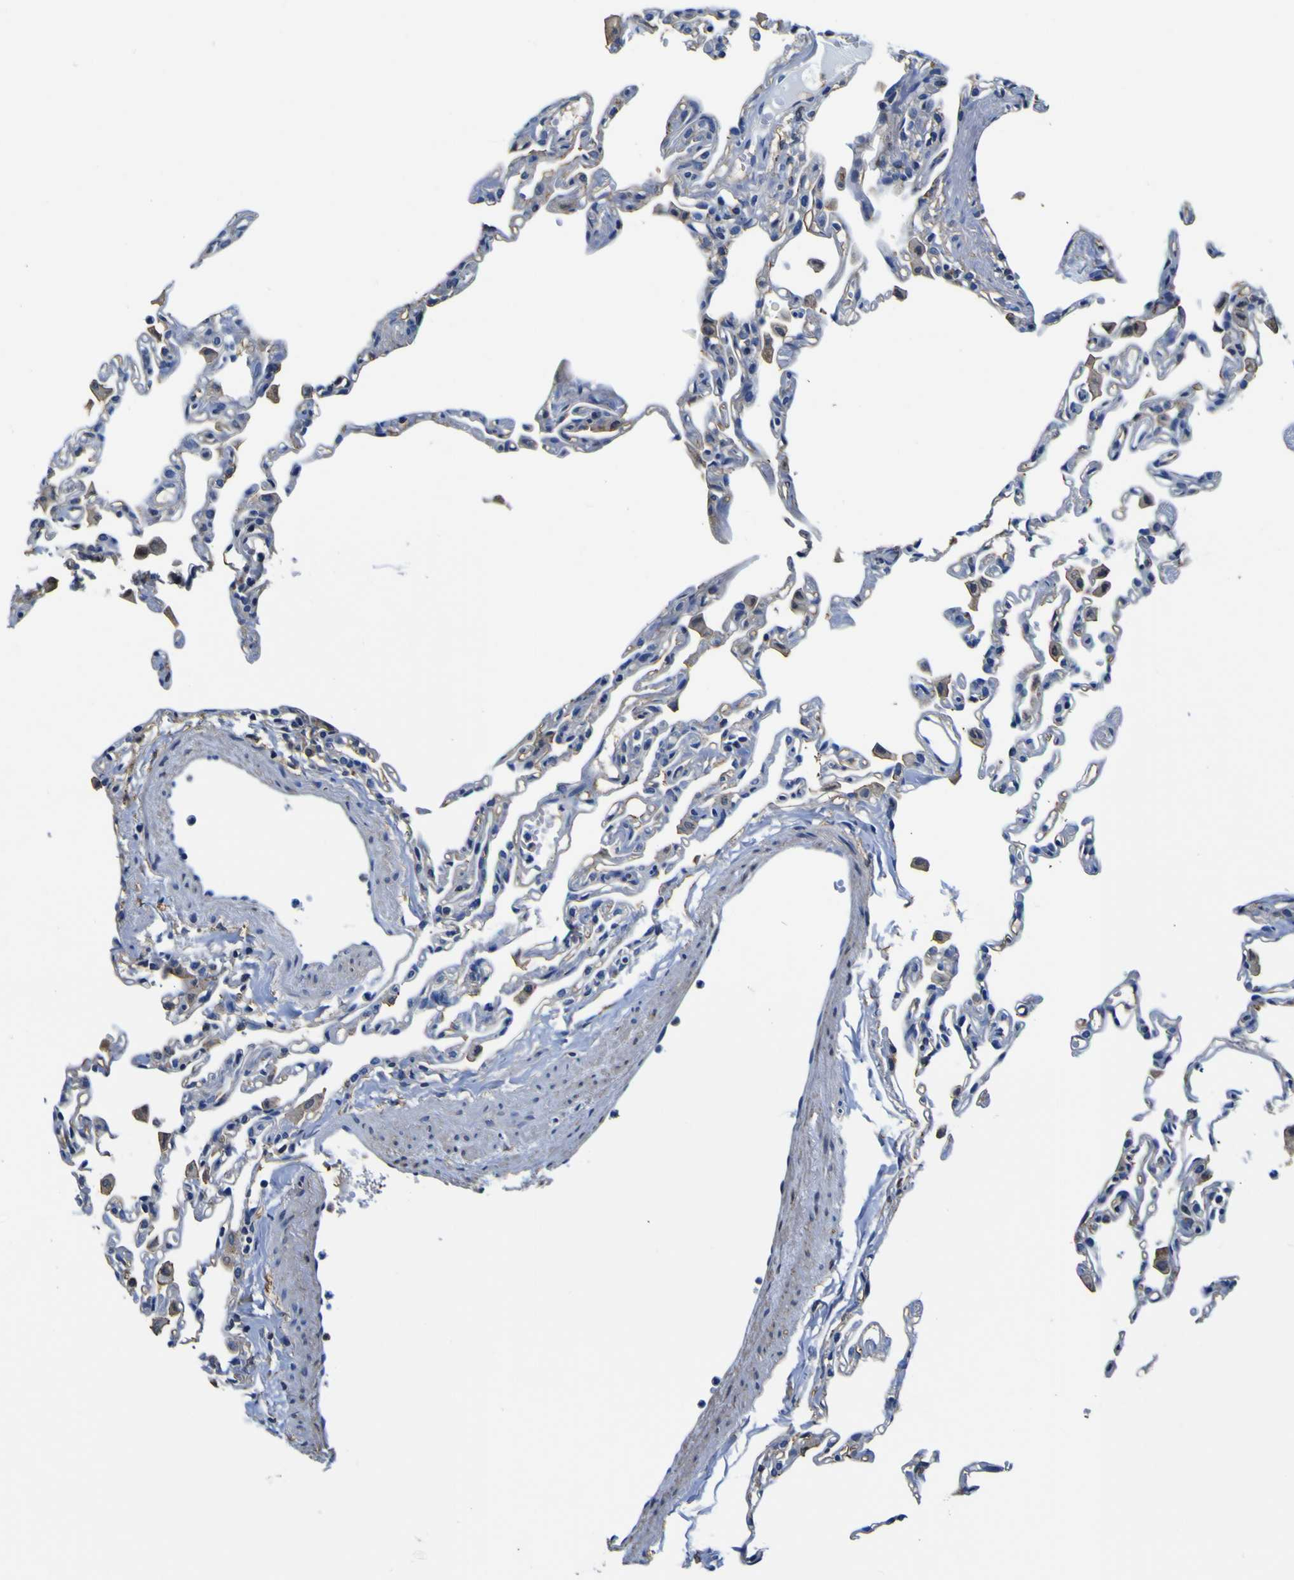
{"staining": {"intensity": "moderate", "quantity": "25%-75%", "location": "cytoplasmic/membranous"}, "tissue": "lung", "cell_type": "Alveolar cells", "image_type": "normal", "snomed": [{"axis": "morphology", "description": "Normal tissue, NOS"}, {"axis": "topography", "description": "Lung"}], "caption": "Immunohistochemistry of unremarkable lung exhibits medium levels of moderate cytoplasmic/membranous expression in about 25%-75% of alveolar cells. (Brightfield microscopy of DAB IHC at high magnification).", "gene": "PXDN", "patient": {"sex": "female", "age": 49}}